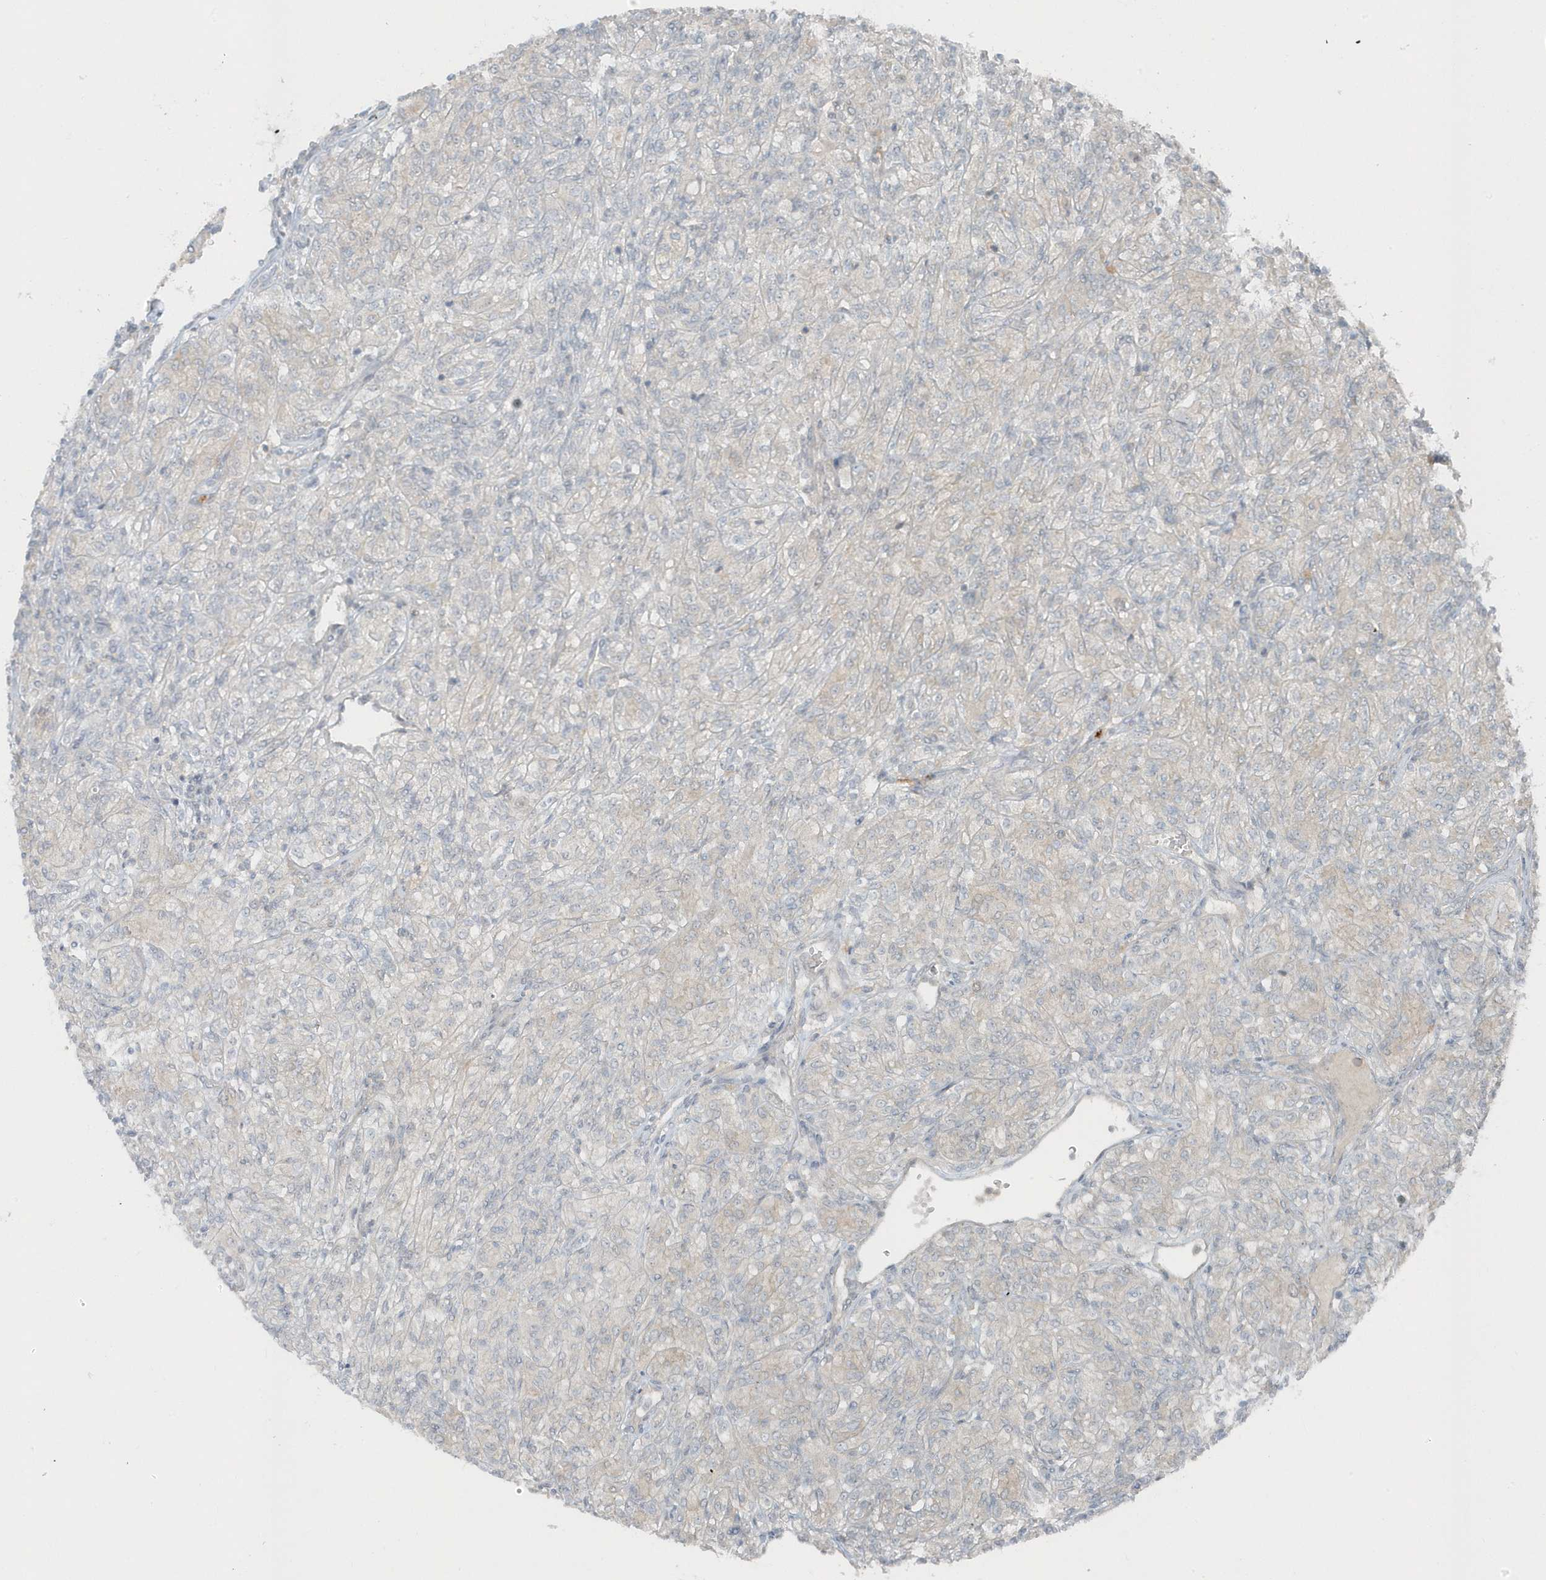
{"staining": {"intensity": "negative", "quantity": "none", "location": "none"}, "tissue": "renal cancer", "cell_type": "Tumor cells", "image_type": "cancer", "snomed": [{"axis": "morphology", "description": "Adenocarcinoma, NOS"}, {"axis": "topography", "description": "Kidney"}], "caption": "This histopathology image is of adenocarcinoma (renal) stained with immunohistochemistry to label a protein in brown with the nuclei are counter-stained blue. There is no expression in tumor cells.", "gene": "PARD3B", "patient": {"sex": "male", "age": 77}}